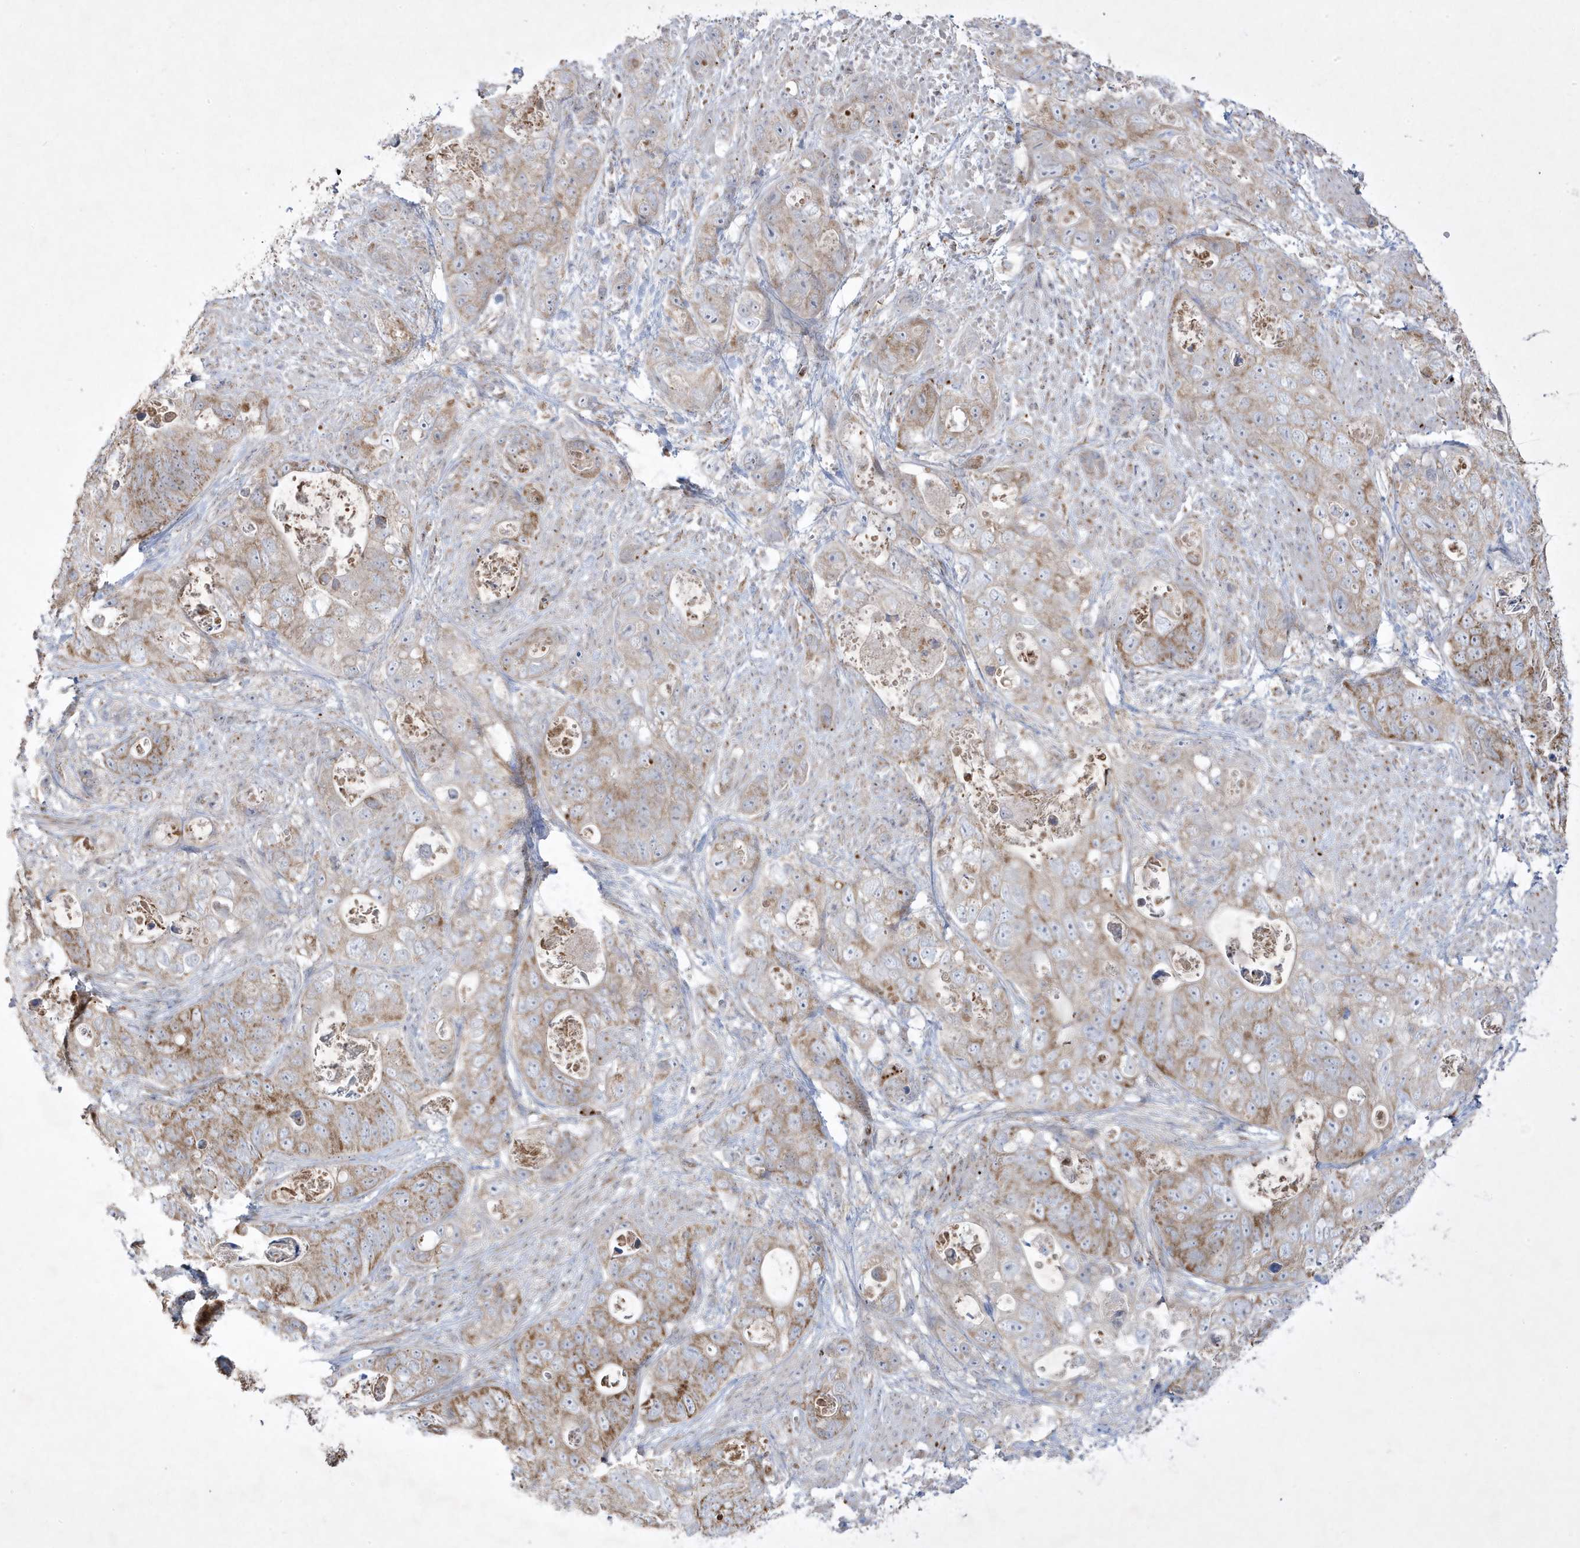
{"staining": {"intensity": "moderate", "quantity": "25%-75%", "location": "cytoplasmic/membranous"}, "tissue": "stomach cancer", "cell_type": "Tumor cells", "image_type": "cancer", "snomed": [{"axis": "morphology", "description": "Adenocarcinoma, NOS"}, {"axis": "topography", "description": "Stomach"}], "caption": "The micrograph shows a brown stain indicating the presence of a protein in the cytoplasmic/membranous of tumor cells in adenocarcinoma (stomach).", "gene": "ADAMTSL3", "patient": {"sex": "female", "age": 89}}